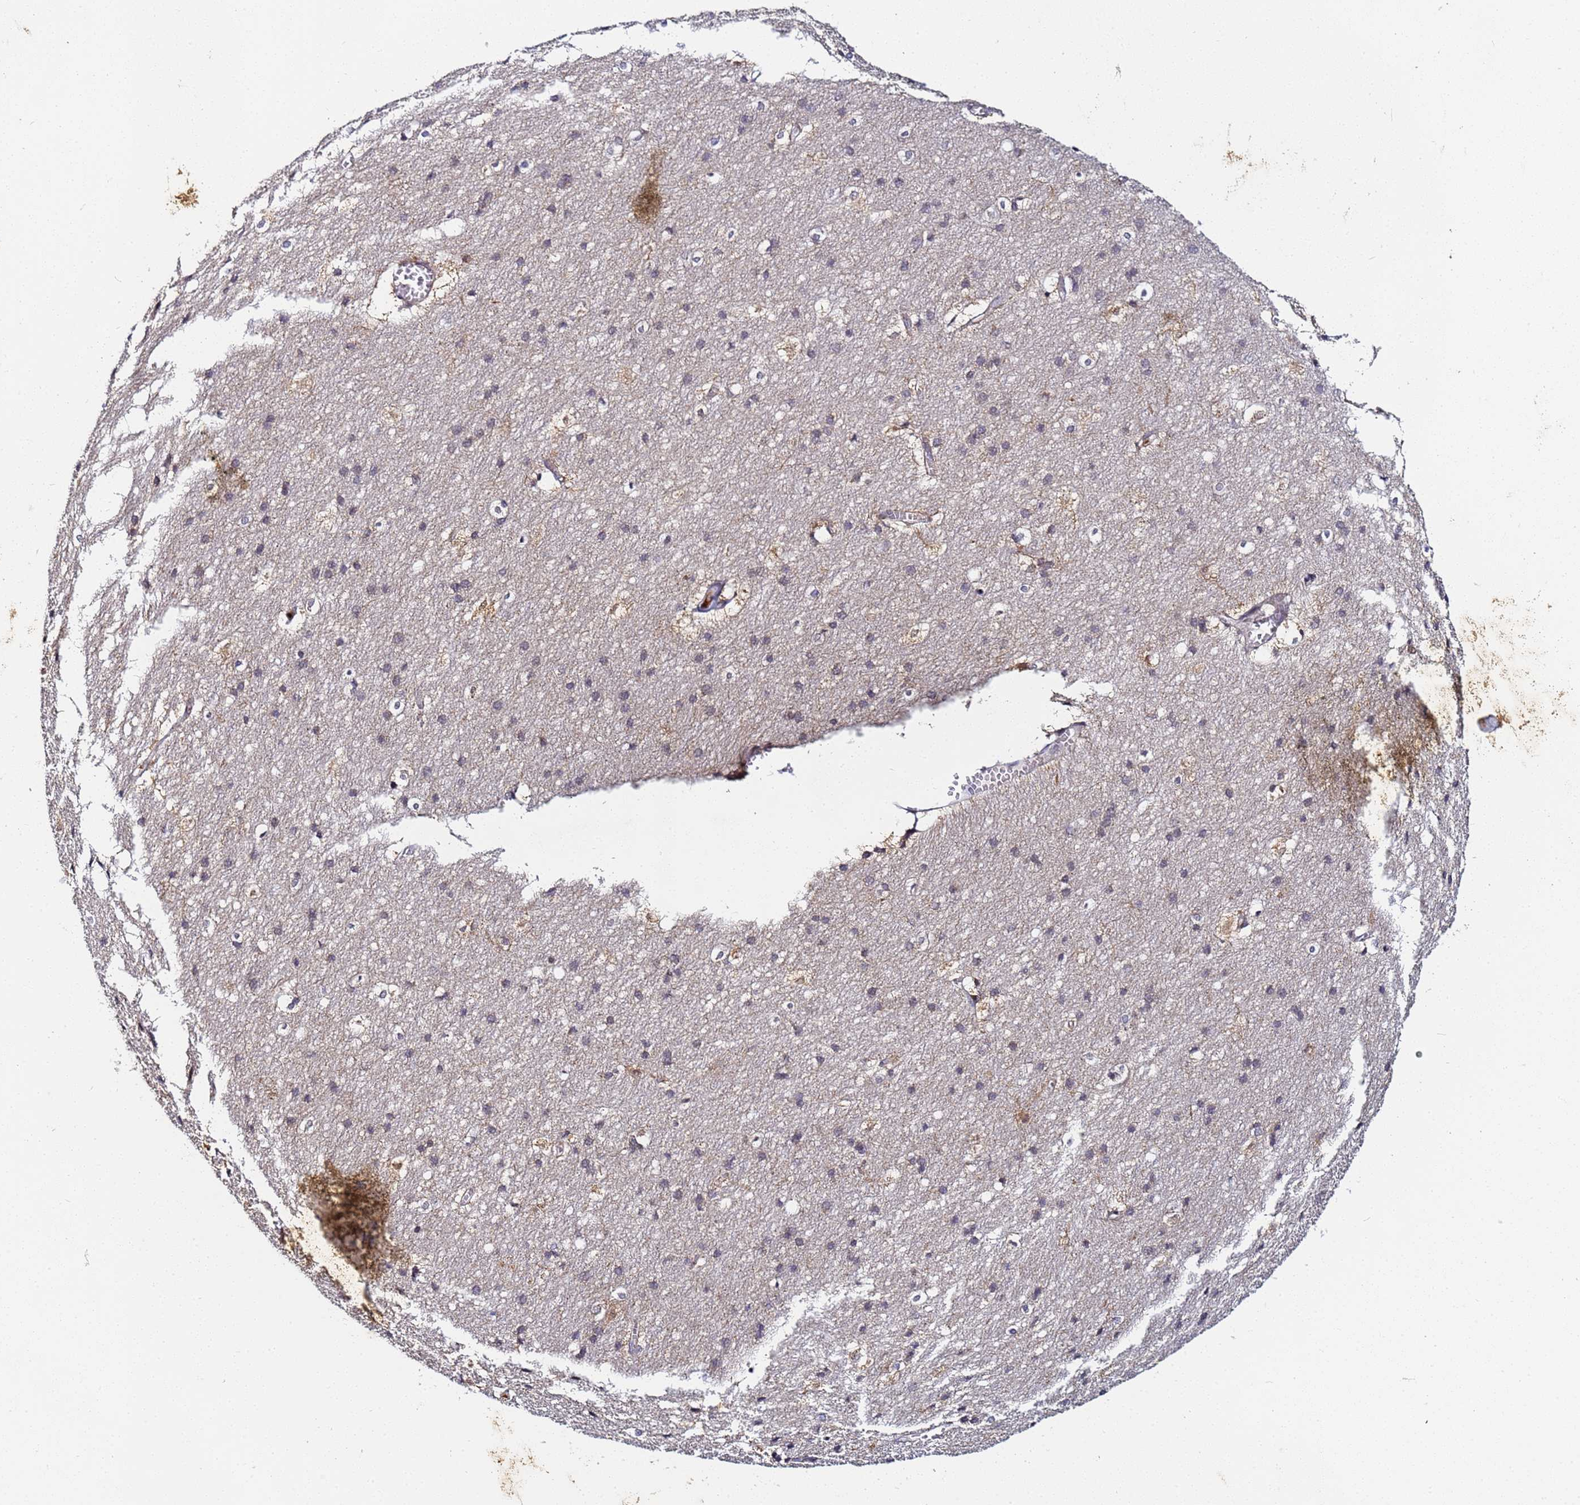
{"staining": {"intensity": "moderate", "quantity": ">75%", "location": "cytoplasmic/membranous"}, "tissue": "cerebral cortex", "cell_type": "Endothelial cells", "image_type": "normal", "snomed": [{"axis": "morphology", "description": "Normal tissue, NOS"}, {"axis": "topography", "description": "Cerebral cortex"}], "caption": "Immunohistochemistry (IHC) (DAB (3,3'-diaminobenzidine)) staining of normal human cerebral cortex shows moderate cytoplasmic/membranous protein positivity in about >75% of endothelial cells. The staining is performed using DAB brown chromogen to label protein expression. The nuclei are counter-stained blue using hematoxylin.", "gene": "LRRC69", "patient": {"sex": "male", "age": 54}}